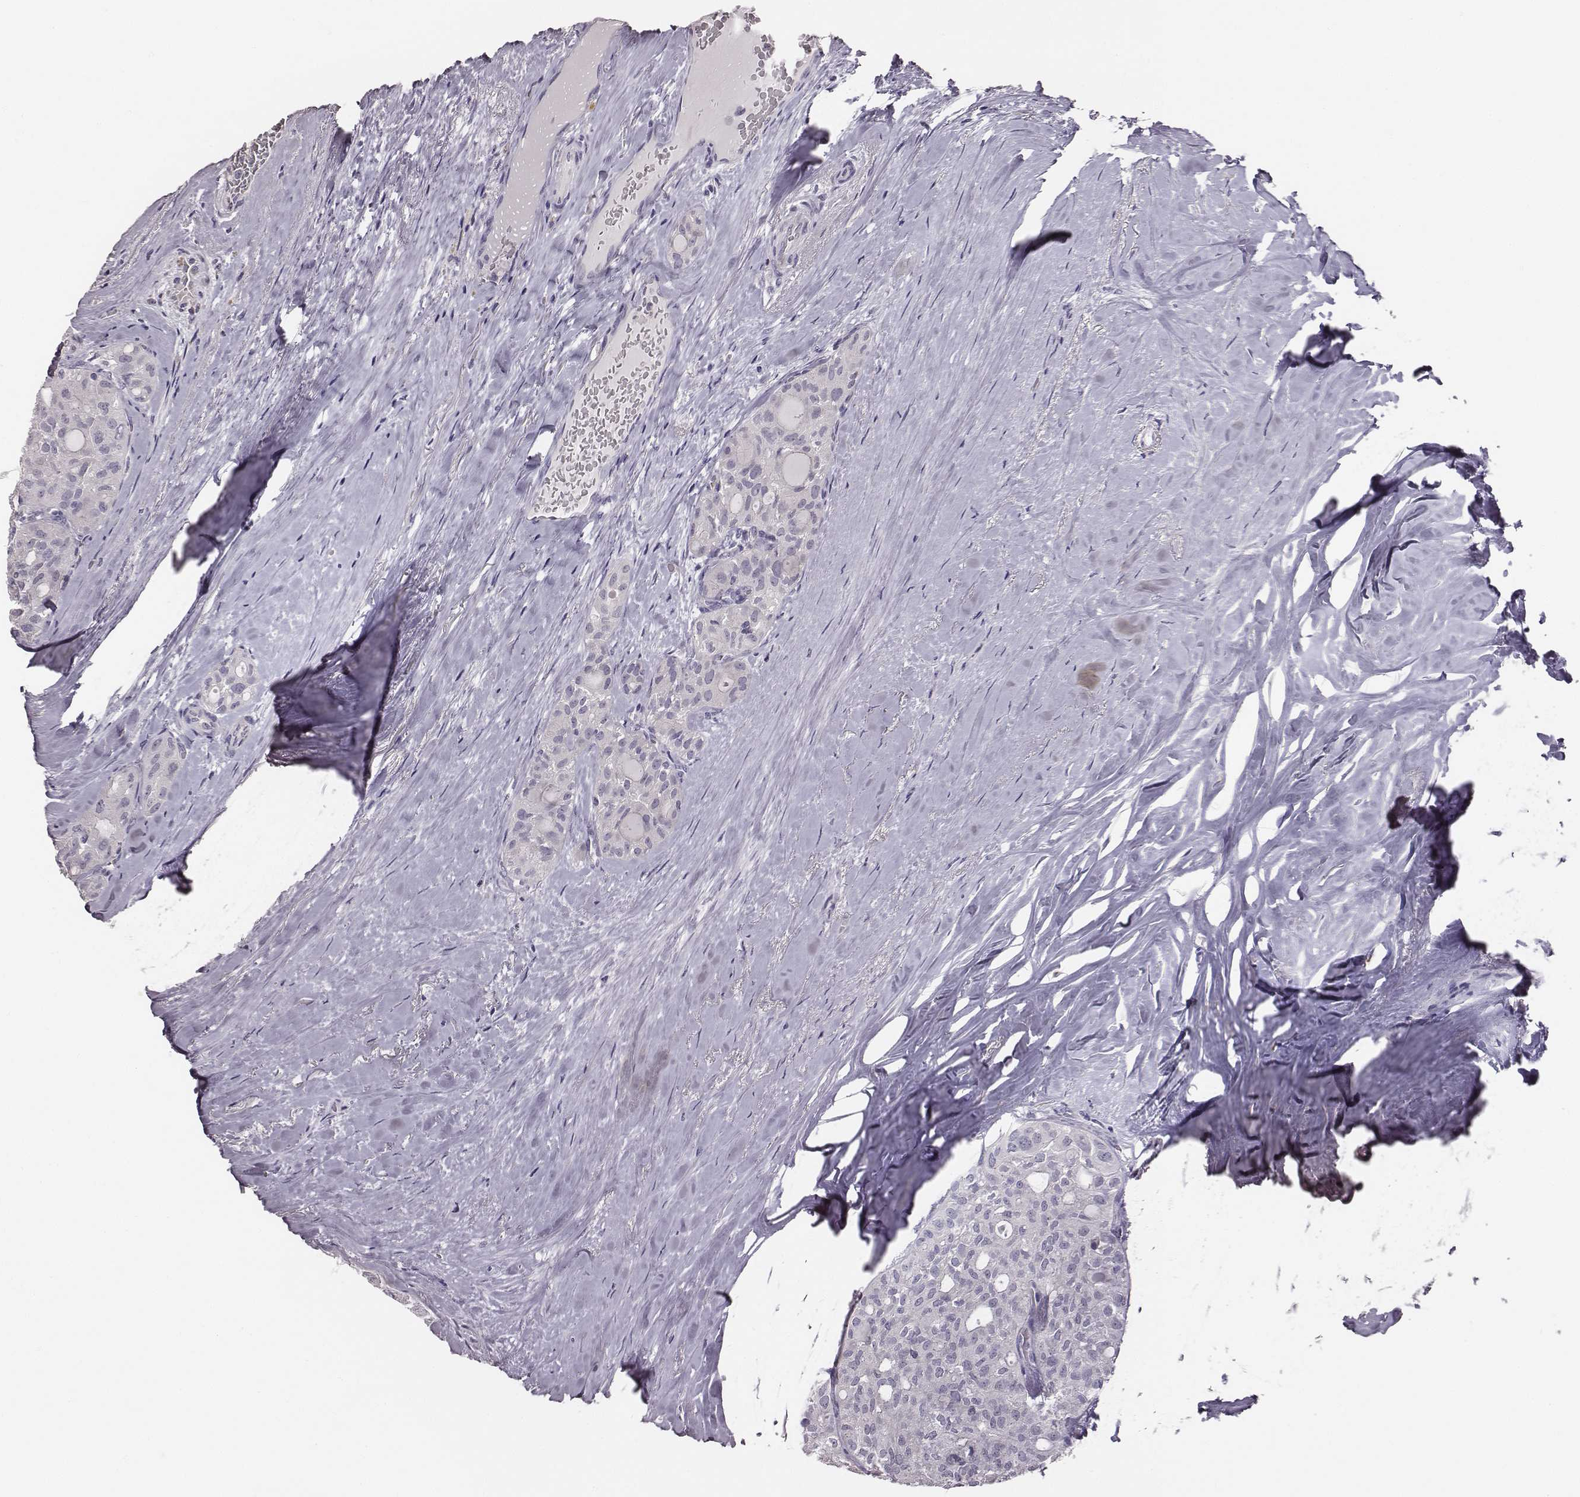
{"staining": {"intensity": "negative", "quantity": "none", "location": "none"}, "tissue": "thyroid cancer", "cell_type": "Tumor cells", "image_type": "cancer", "snomed": [{"axis": "morphology", "description": "Follicular adenoma carcinoma, NOS"}, {"axis": "topography", "description": "Thyroid gland"}], "caption": "Immunohistochemical staining of follicular adenoma carcinoma (thyroid) demonstrates no significant expression in tumor cells.", "gene": "GUCA1A", "patient": {"sex": "male", "age": 75}}